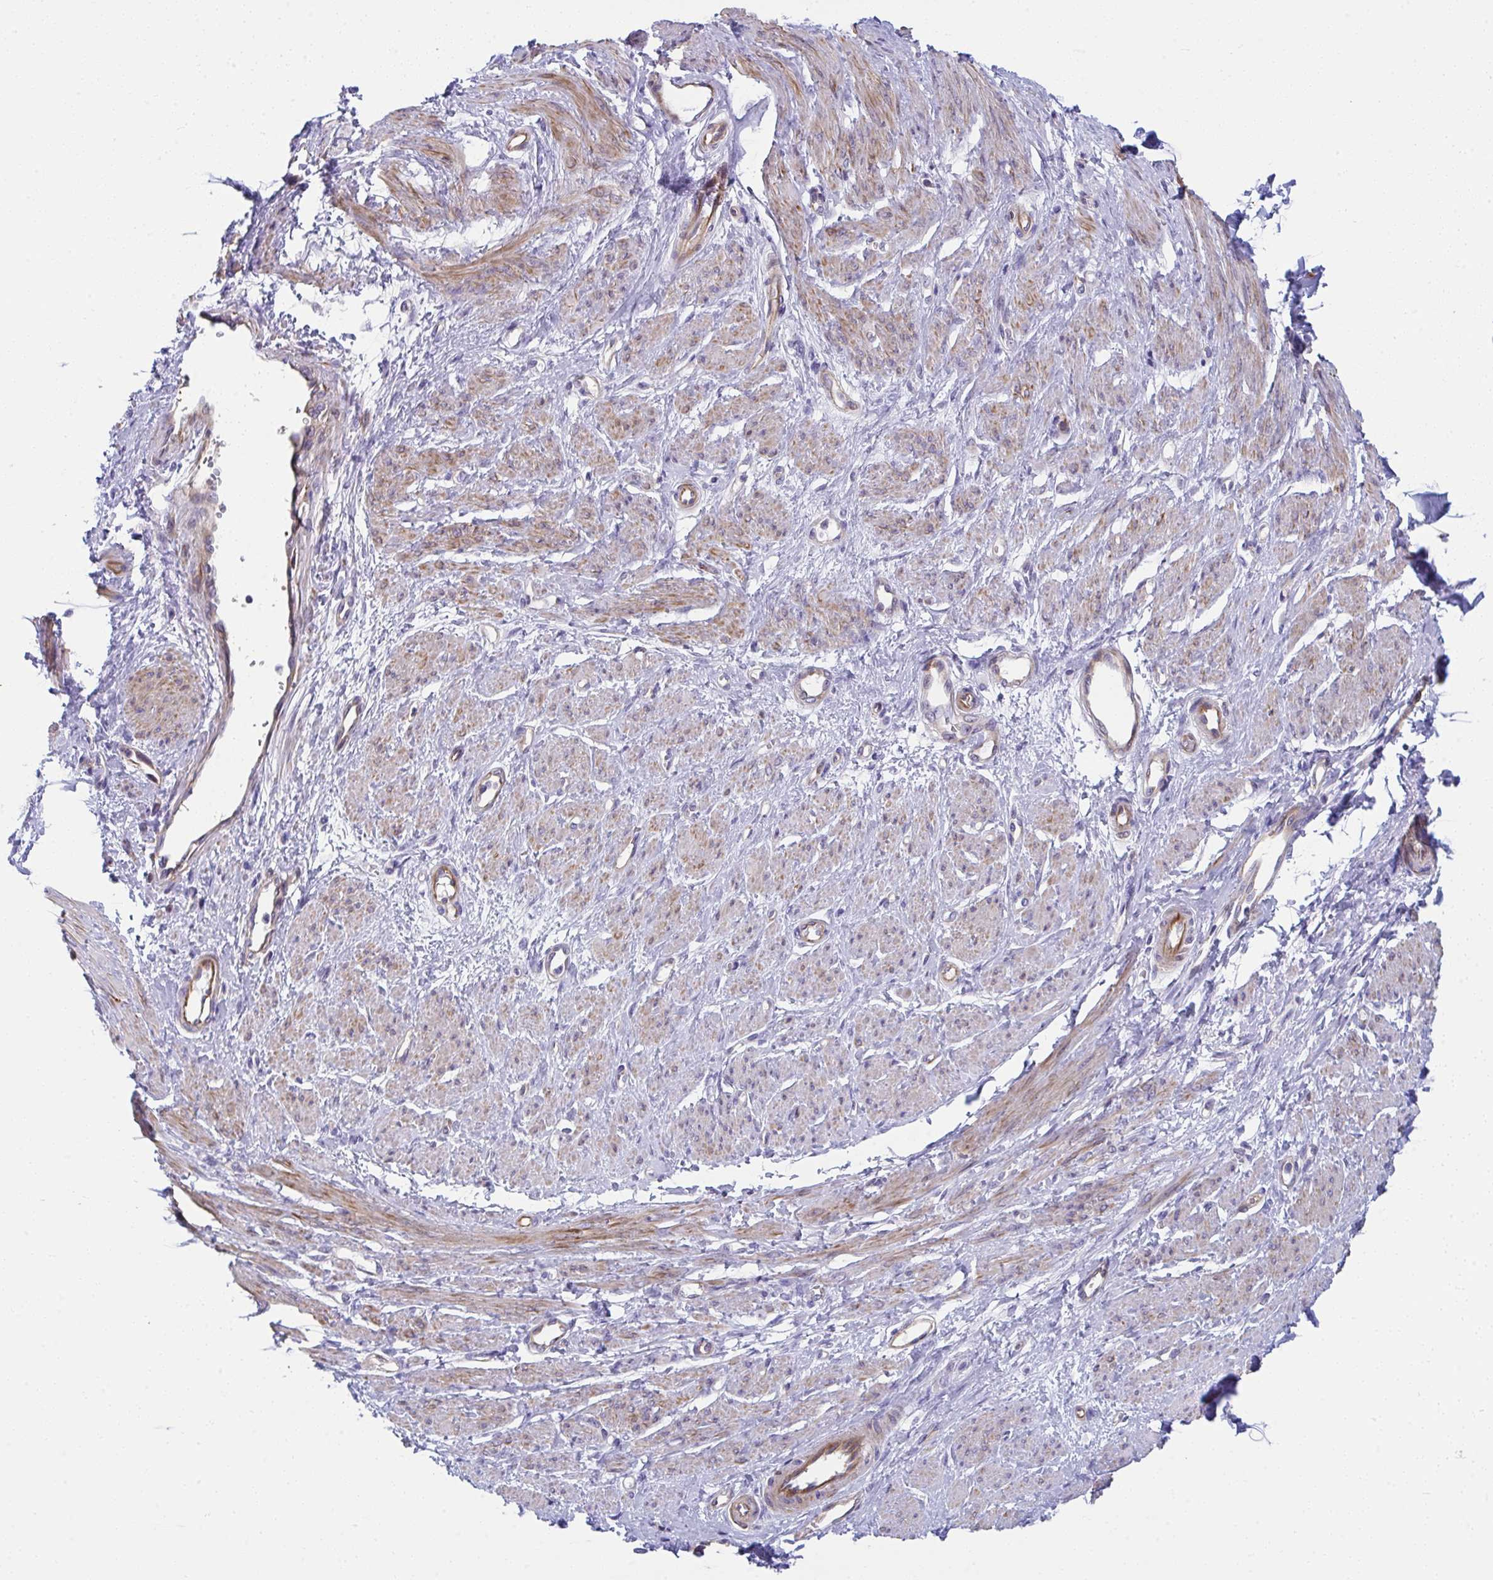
{"staining": {"intensity": "moderate", "quantity": ">75%", "location": "cytoplasmic/membranous"}, "tissue": "smooth muscle", "cell_type": "Smooth muscle cells", "image_type": "normal", "snomed": [{"axis": "morphology", "description": "Normal tissue, NOS"}, {"axis": "topography", "description": "Smooth muscle"}, {"axis": "topography", "description": "Uterus"}], "caption": "This is a histology image of IHC staining of unremarkable smooth muscle, which shows moderate expression in the cytoplasmic/membranous of smooth muscle cells.", "gene": "MYL12A", "patient": {"sex": "female", "age": 39}}